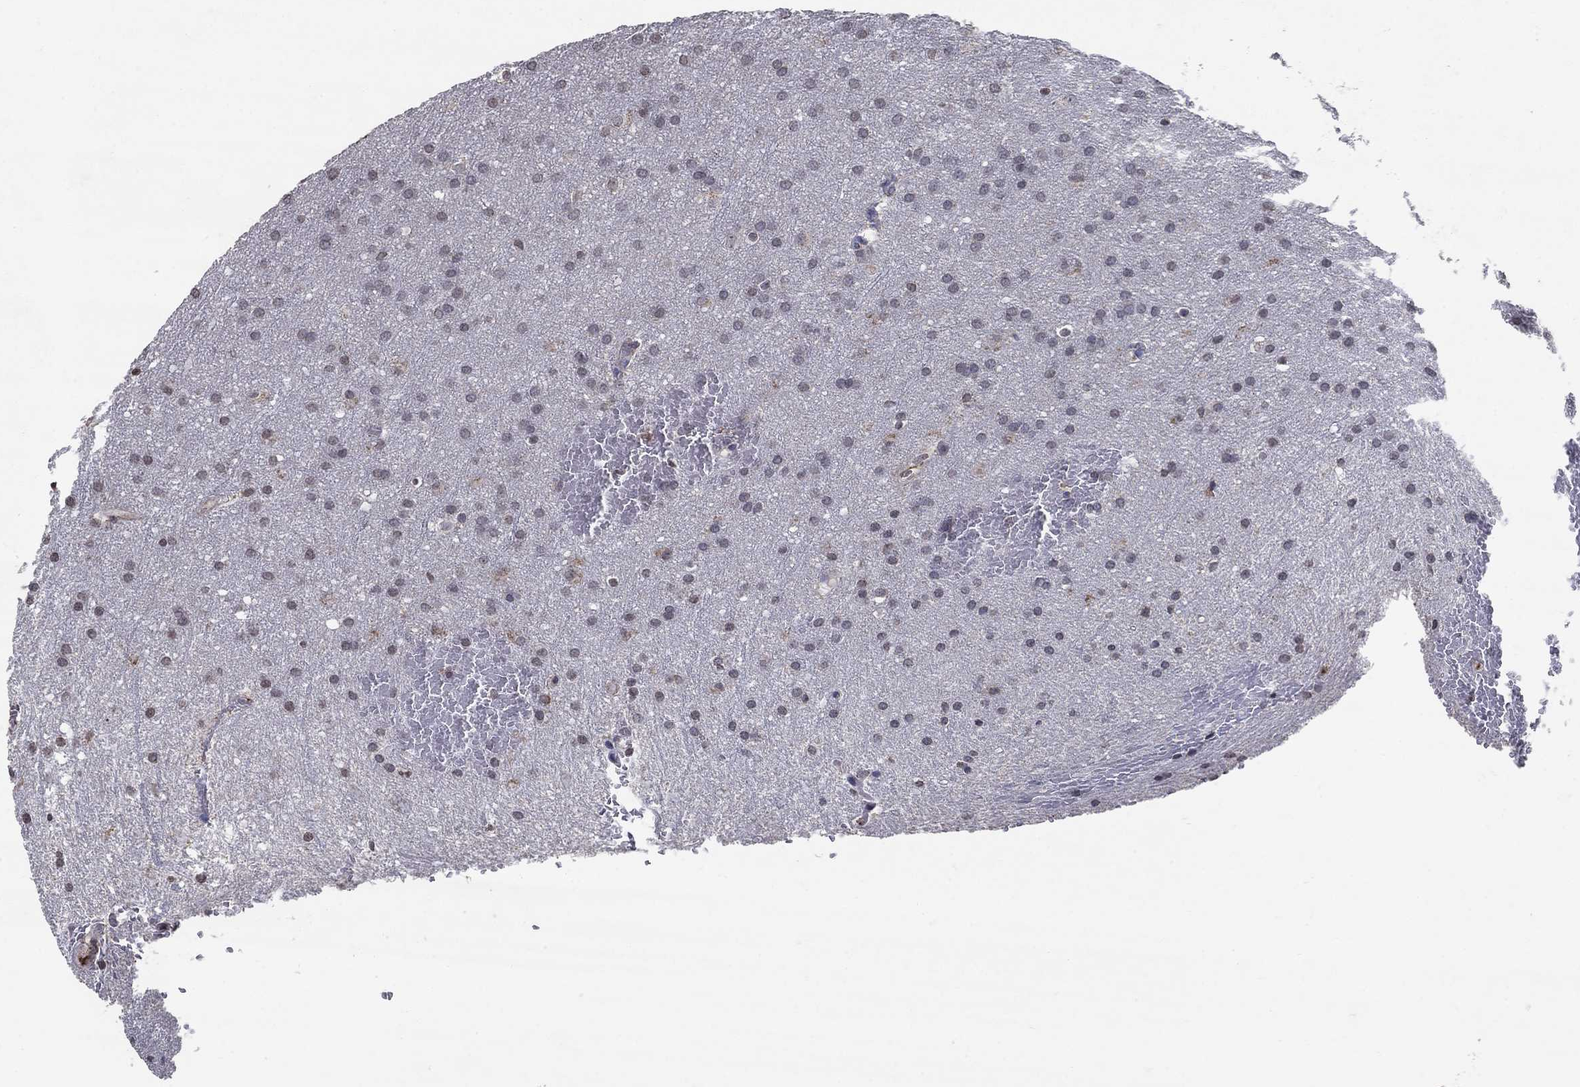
{"staining": {"intensity": "negative", "quantity": "none", "location": "none"}, "tissue": "glioma", "cell_type": "Tumor cells", "image_type": "cancer", "snomed": [{"axis": "morphology", "description": "Glioma, malignant, Low grade"}, {"axis": "topography", "description": "Brain"}], "caption": "An immunohistochemistry micrograph of glioma is shown. There is no staining in tumor cells of glioma. The staining was performed using DAB to visualize the protein expression in brown, while the nuclei were stained in blue with hematoxylin (Magnification: 20x).", "gene": "TINAG", "patient": {"sex": "female", "age": 32}}